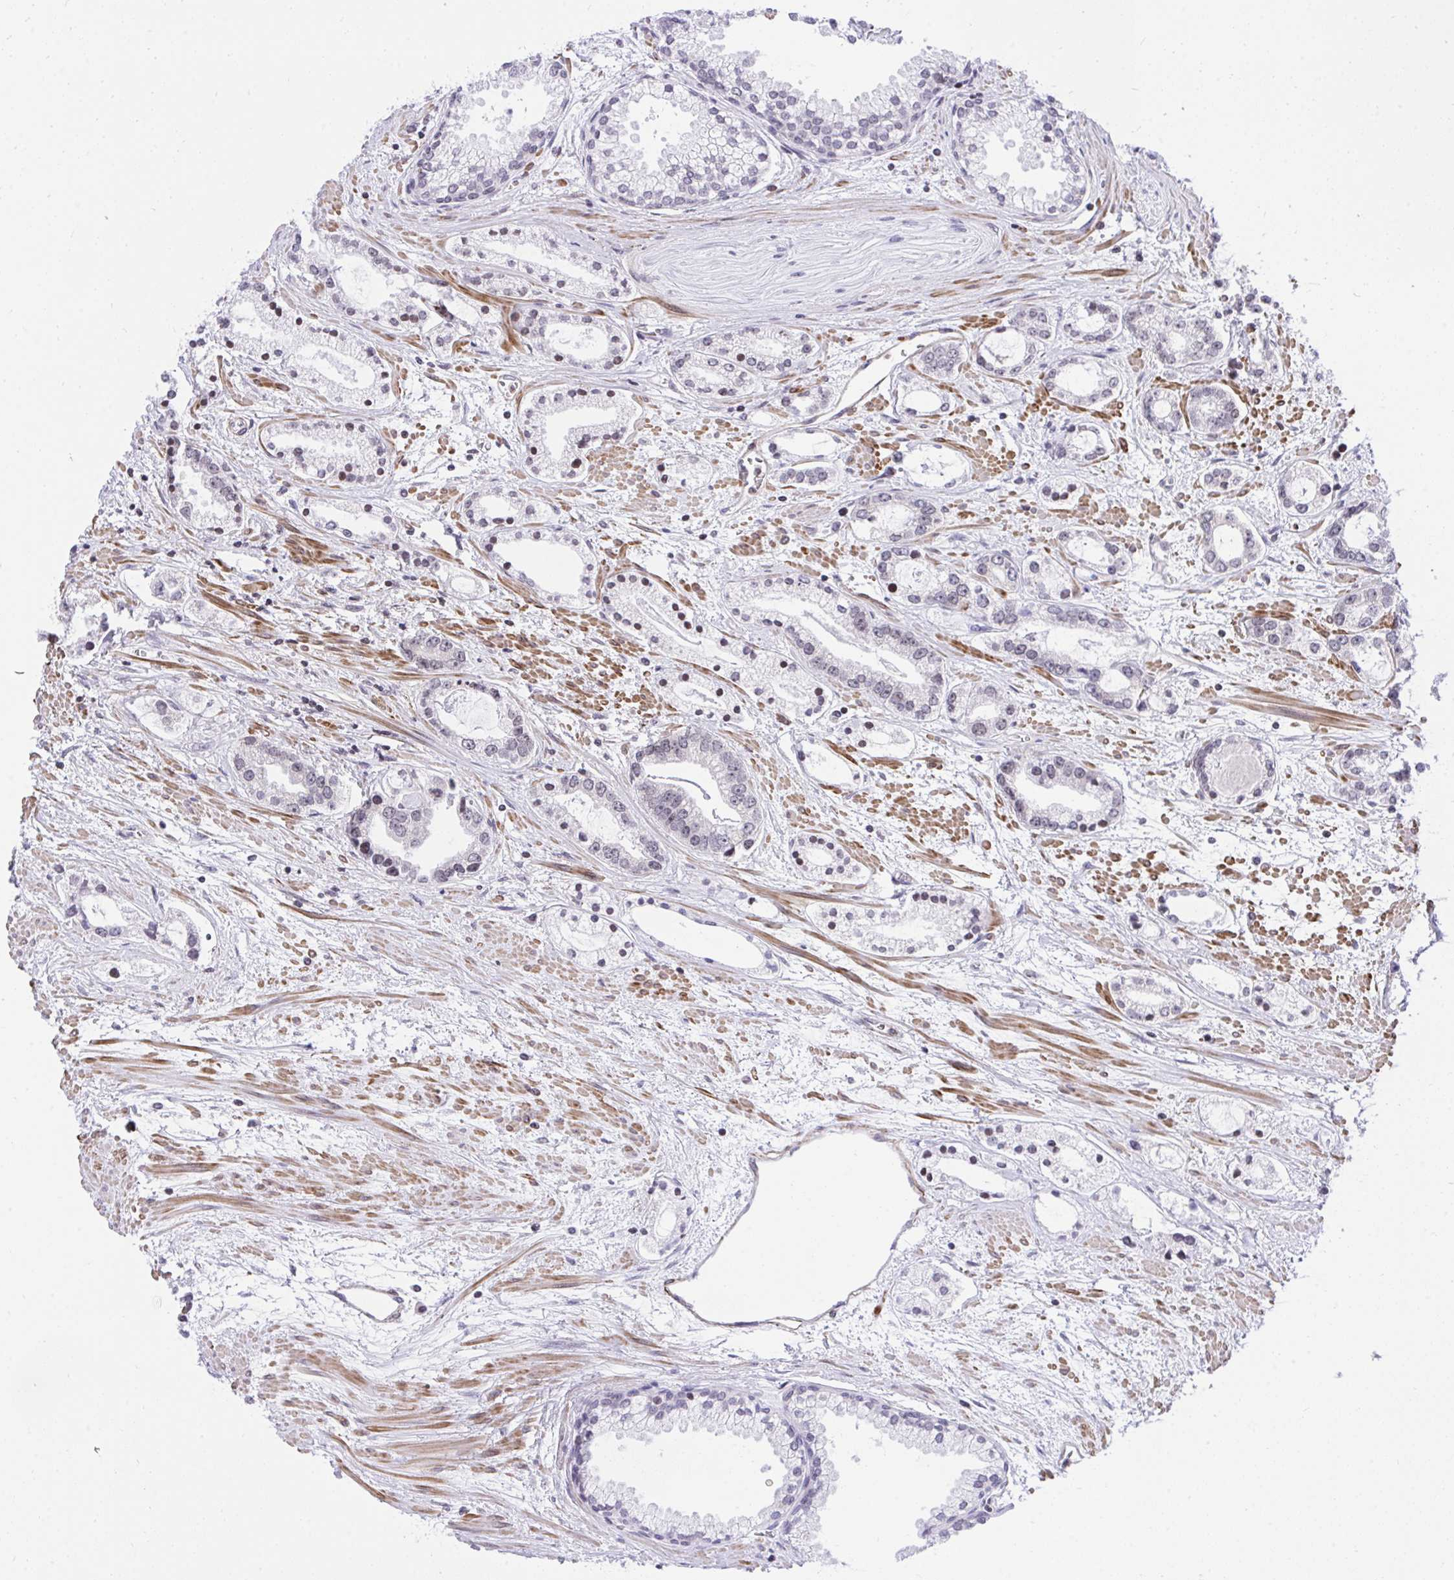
{"staining": {"intensity": "negative", "quantity": "none", "location": "none"}, "tissue": "prostate cancer", "cell_type": "Tumor cells", "image_type": "cancer", "snomed": [{"axis": "morphology", "description": "Adenocarcinoma, Medium grade"}, {"axis": "topography", "description": "Prostate"}], "caption": "This is an immunohistochemistry histopathology image of medium-grade adenocarcinoma (prostate). There is no staining in tumor cells.", "gene": "KCNN4", "patient": {"sex": "male", "age": 57}}